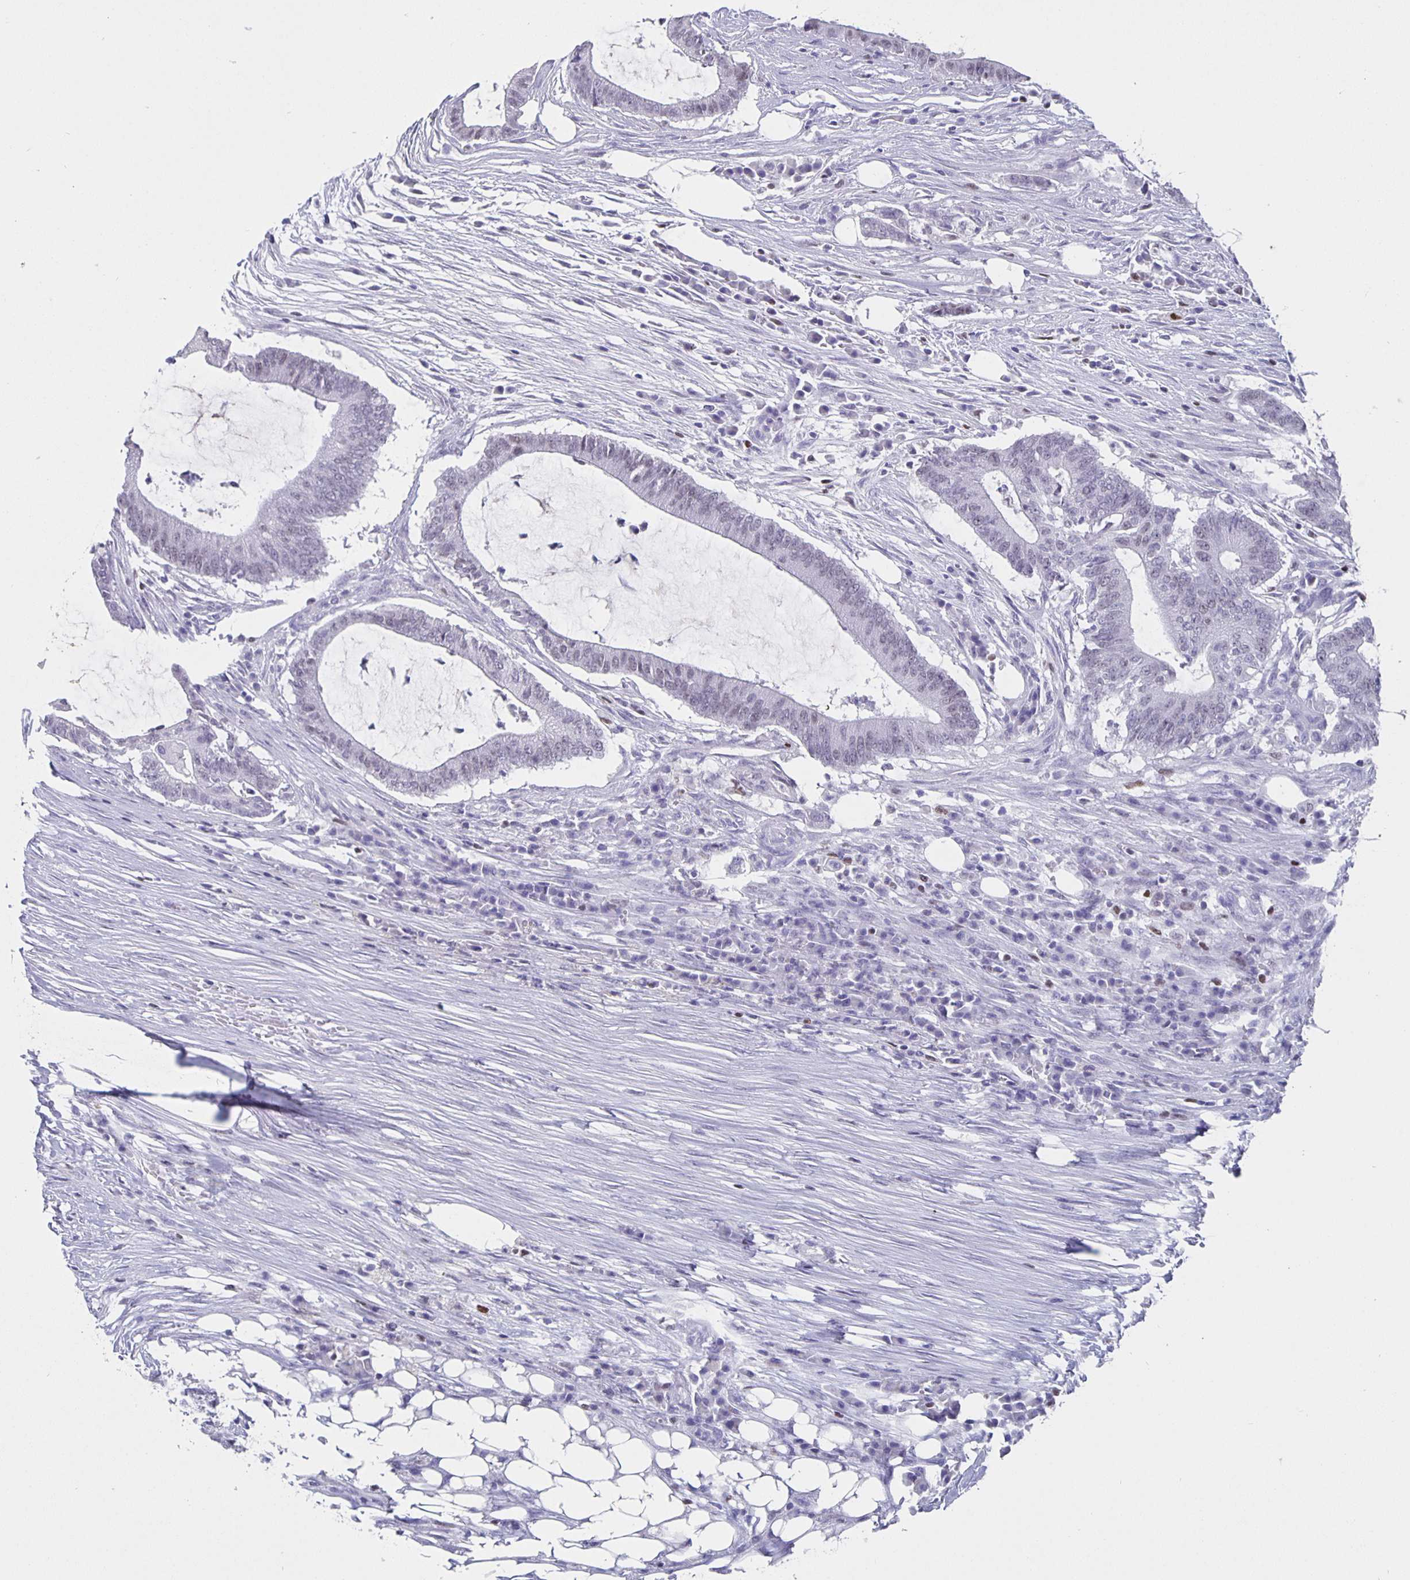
{"staining": {"intensity": "weak", "quantity": "<25%", "location": "nuclear"}, "tissue": "colorectal cancer", "cell_type": "Tumor cells", "image_type": "cancer", "snomed": [{"axis": "morphology", "description": "Adenocarcinoma, NOS"}, {"axis": "topography", "description": "Colon"}], "caption": "Immunohistochemistry of human colorectal cancer (adenocarcinoma) displays no staining in tumor cells. The staining is performed using DAB brown chromogen with nuclei counter-stained in using hematoxylin.", "gene": "SATB2", "patient": {"sex": "female", "age": 43}}